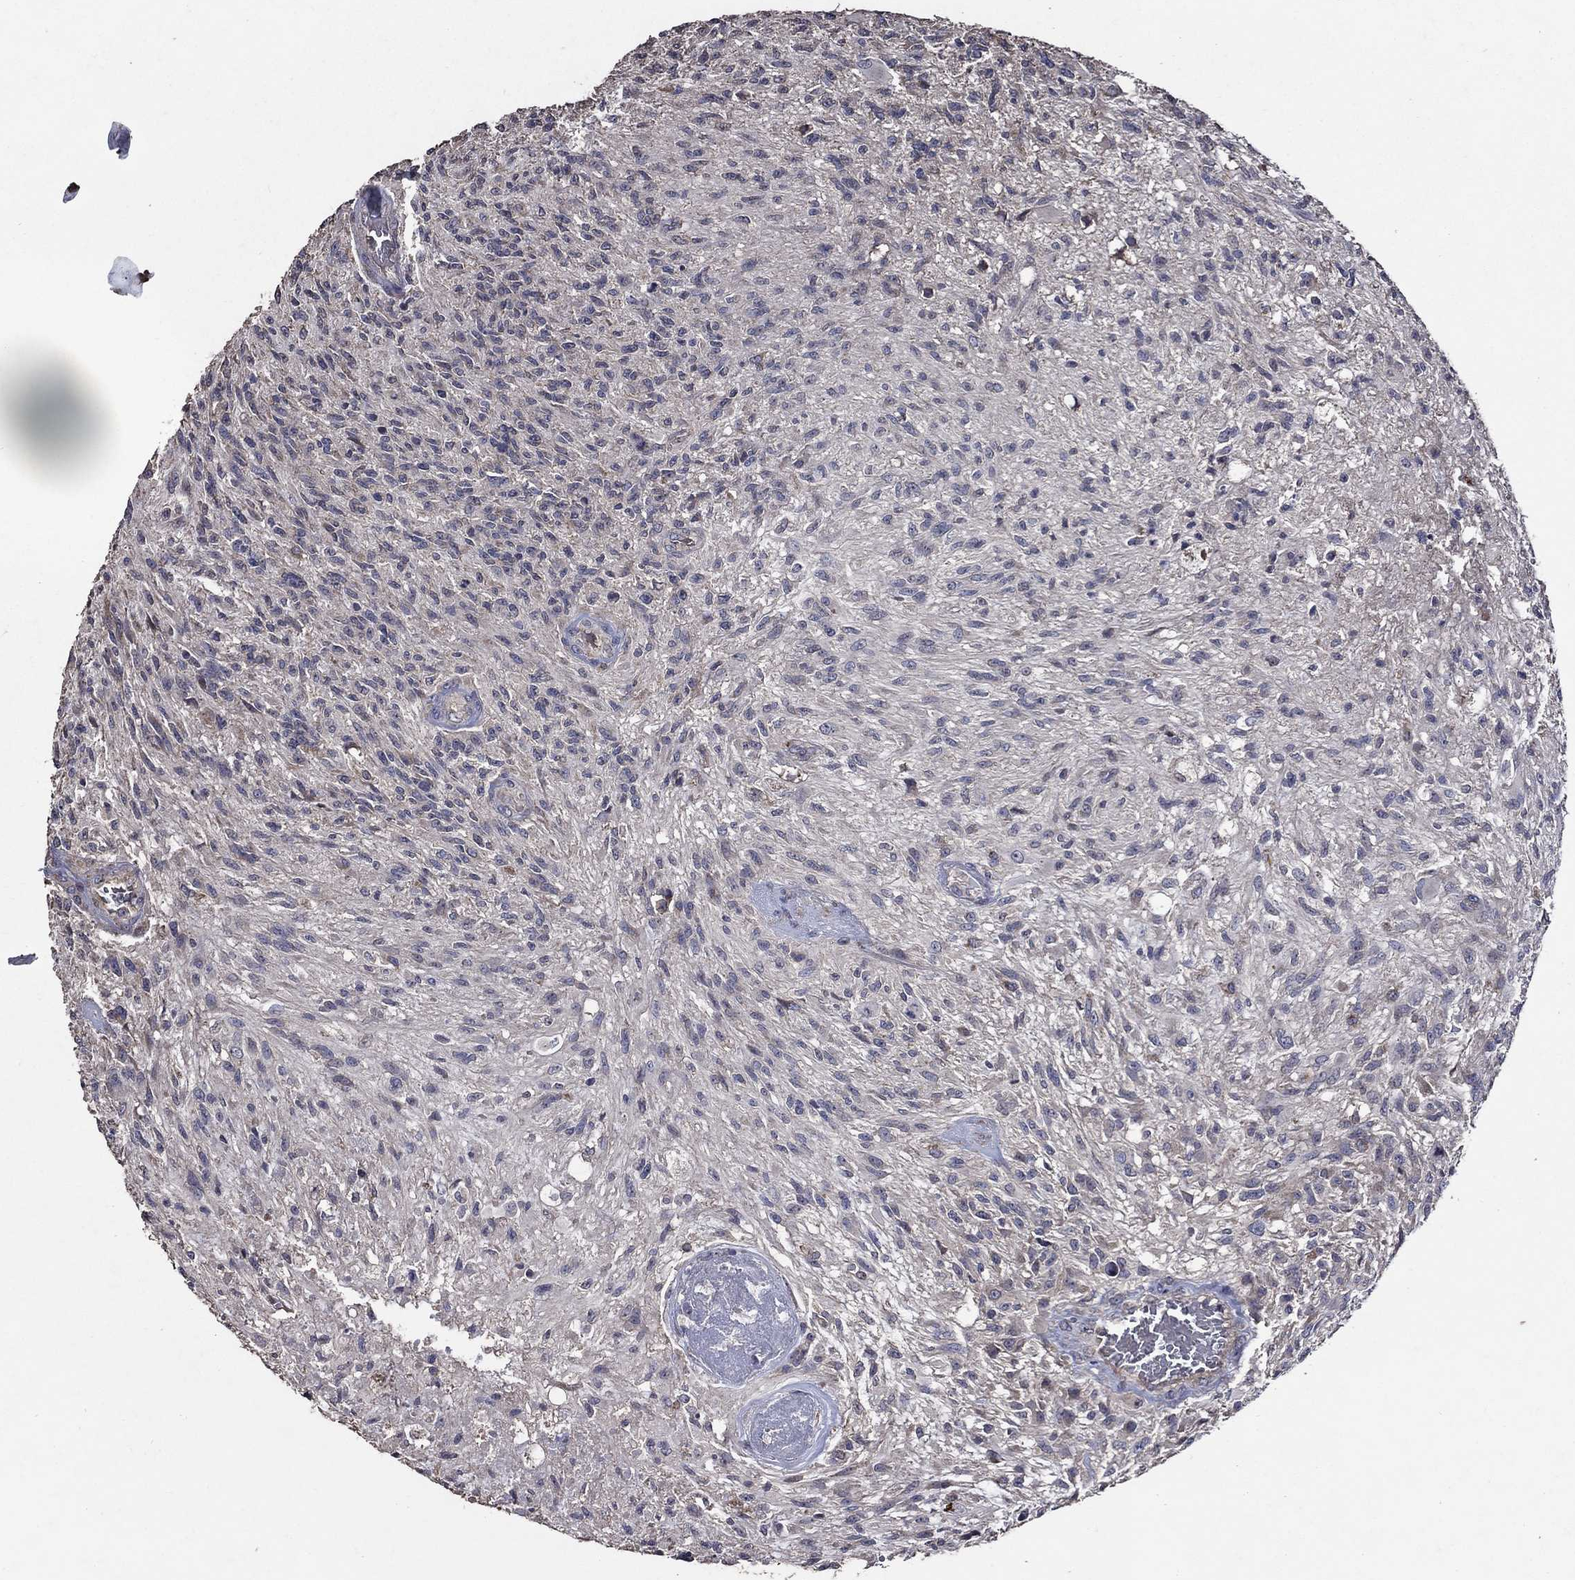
{"staining": {"intensity": "negative", "quantity": "none", "location": "none"}, "tissue": "glioma", "cell_type": "Tumor cells", "image_type": "cancer", "snomed": [{"axis": "morphology", "description": "Glioma, malignant, High grade"}, {"axis": "topography", "description": "Brain"}], "caption": "Immunohistochemistry image of malignant glioma (high-grade) stained for a protein (brown), which reveals no staining in tumor cells.", "gene": "HAP1", "patient": {"sex": "male", "age": 56}}